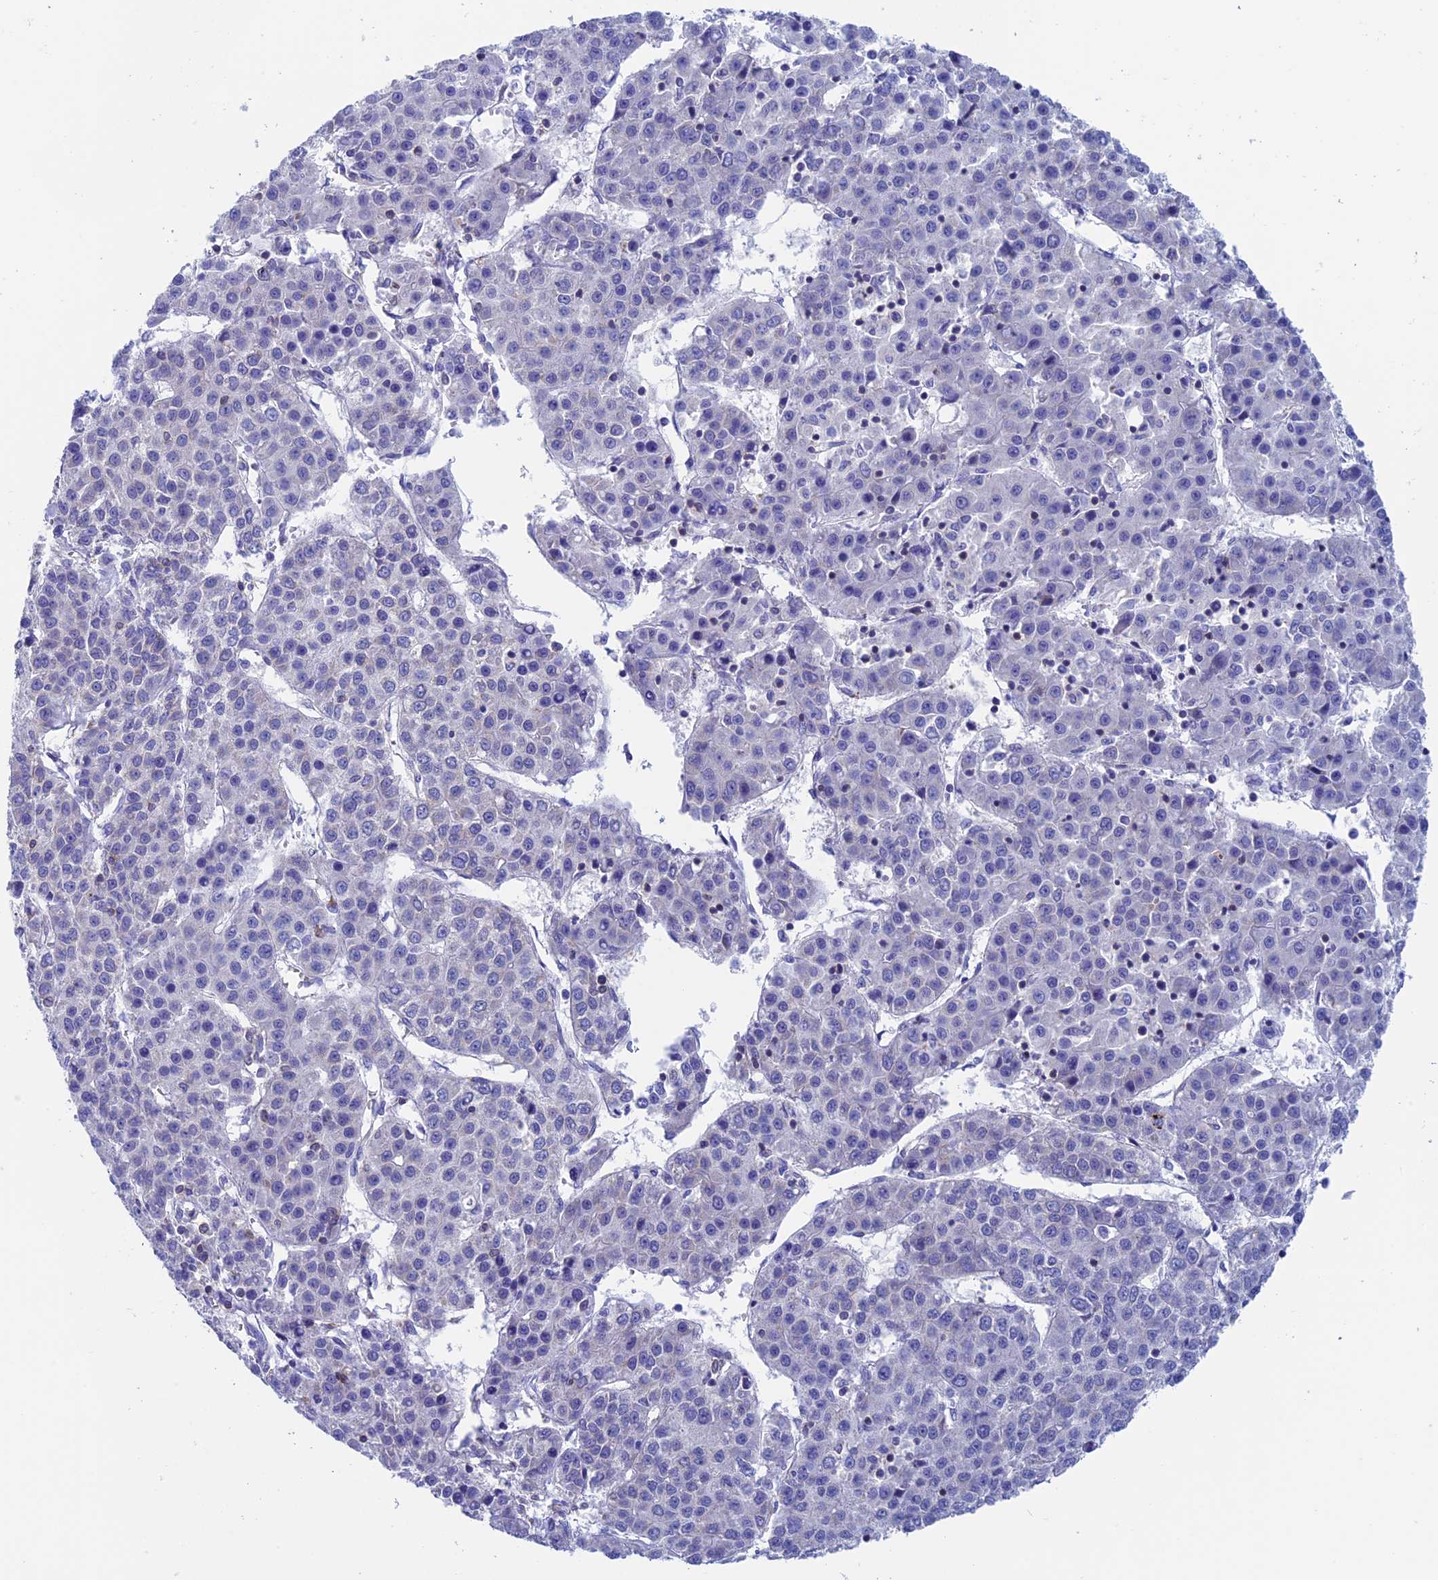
{"staining": {"intensity": "negative", "quantity": "none", "location": "none"}, "tissue": "liver cancer", "cell_type": "Tumor cells", "image_type": "cancer", "snomed": [{"axis": "morphology", "description": "Carcinoma, Hepatocellular, NOS"}, {"axis": "topography", "description": "Liver"}], "caption": "IHC photomicrograph of neoplastic tissue: human liver cancer (hepatocellular carcinoma) stained with DAB displays no significant protein expression in tumor cells. The staining is performed using DAB brown chromogen with nuclei counter-stained in using hematoxylin.", "gene": "SEPTIN1", "patient": {"sex": "female", "age": 53}}